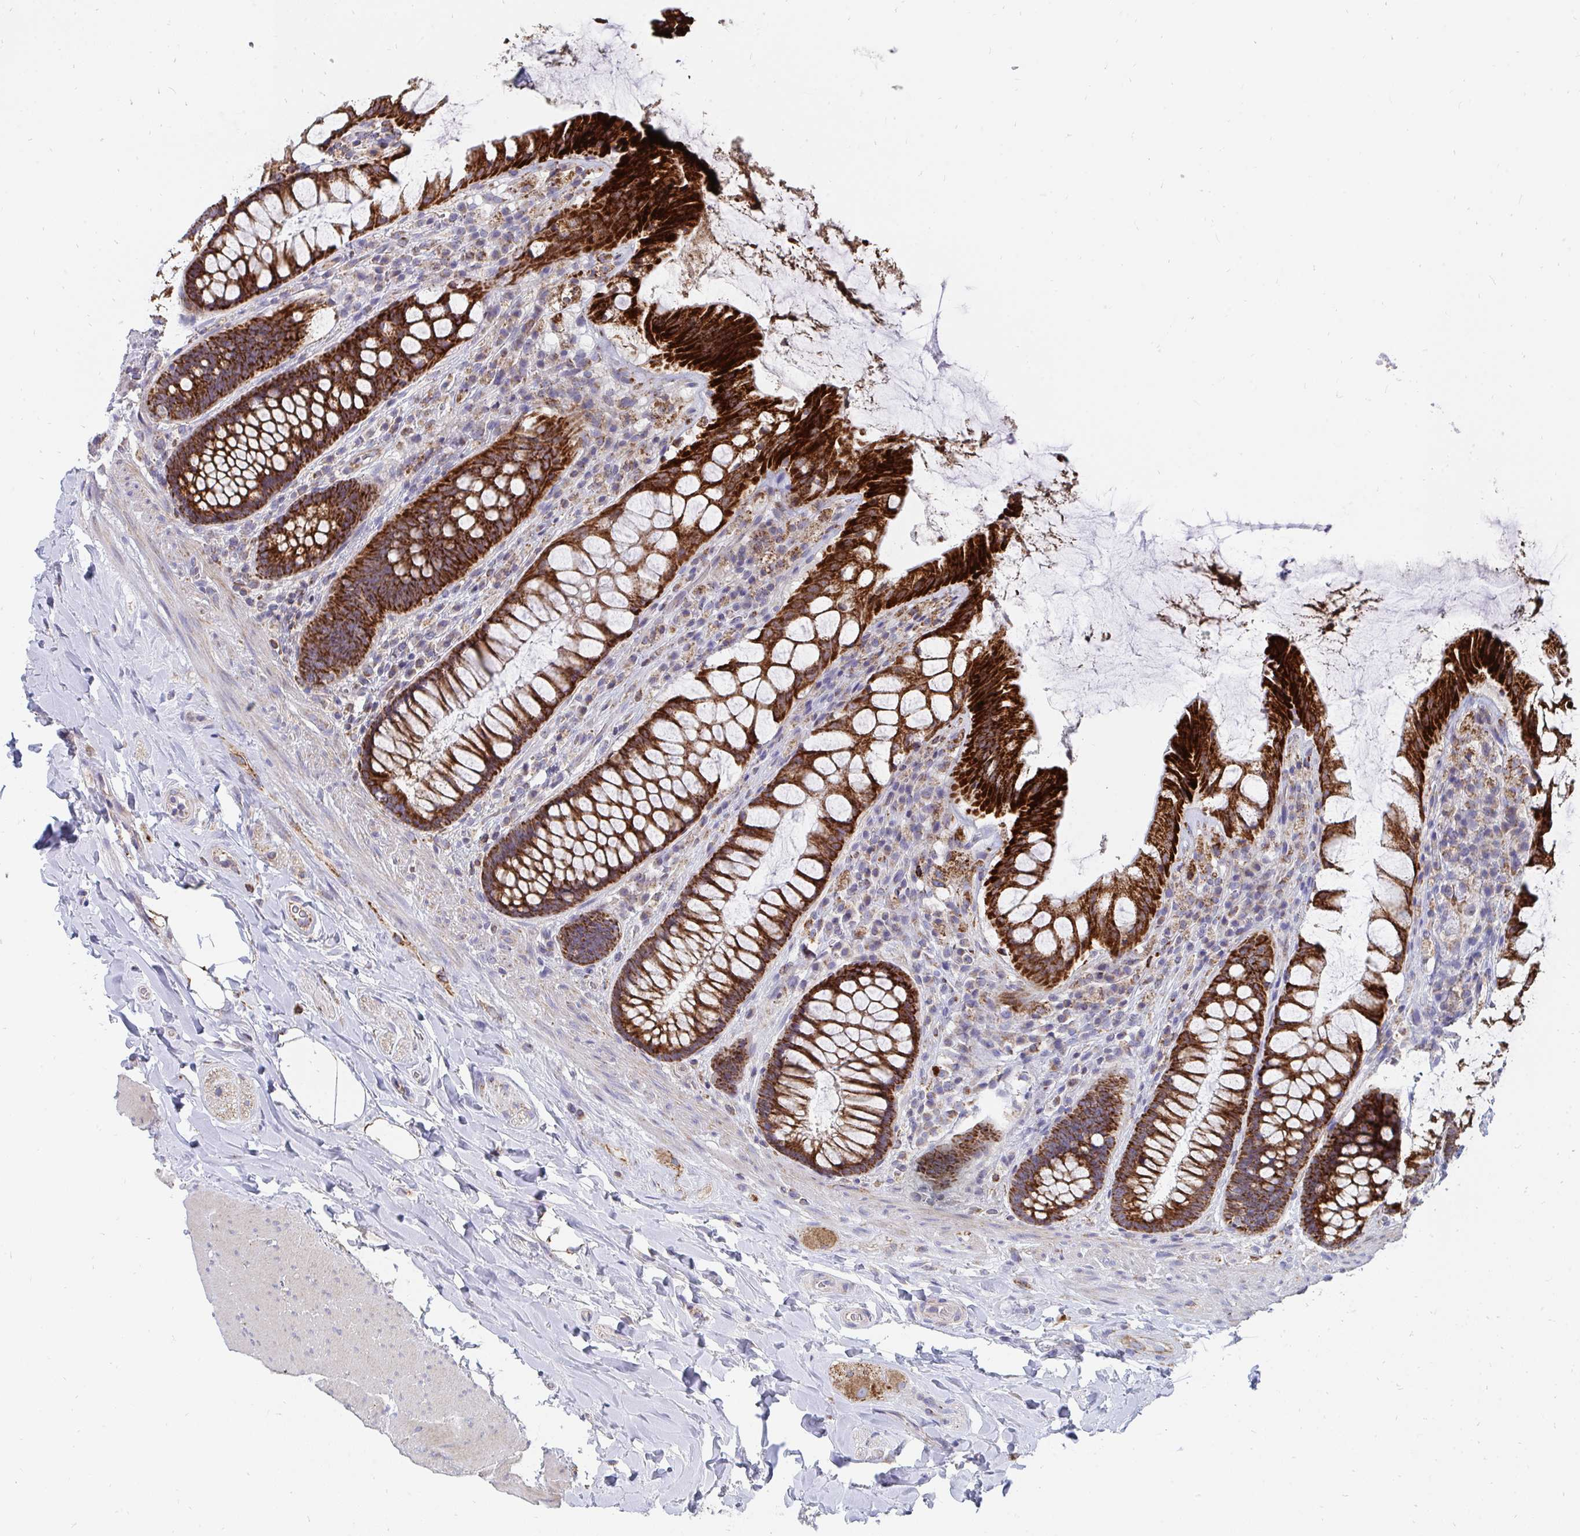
{"staining": {"intensity": "strong", "quantity": ">75%", "location": "cytoplasmic/membranous"}, "tissue": "rectum", "cell_type": "Glandular cells", "image_type": "normal", "snomed": [{"axis": "morphology", "description": "Normal tissue, NOS"}, {"axis": "topography", "description": "Rectum"}], "caption": "Immunohistochemistry histopathology image of normal rectum stained for a protein (brown), which reveals high levels of strong cytoplasmic/membranous staining in approximately >75% of glandular cells.", "gene": "PC", "patient": {"sex": "female", "age": 58}}